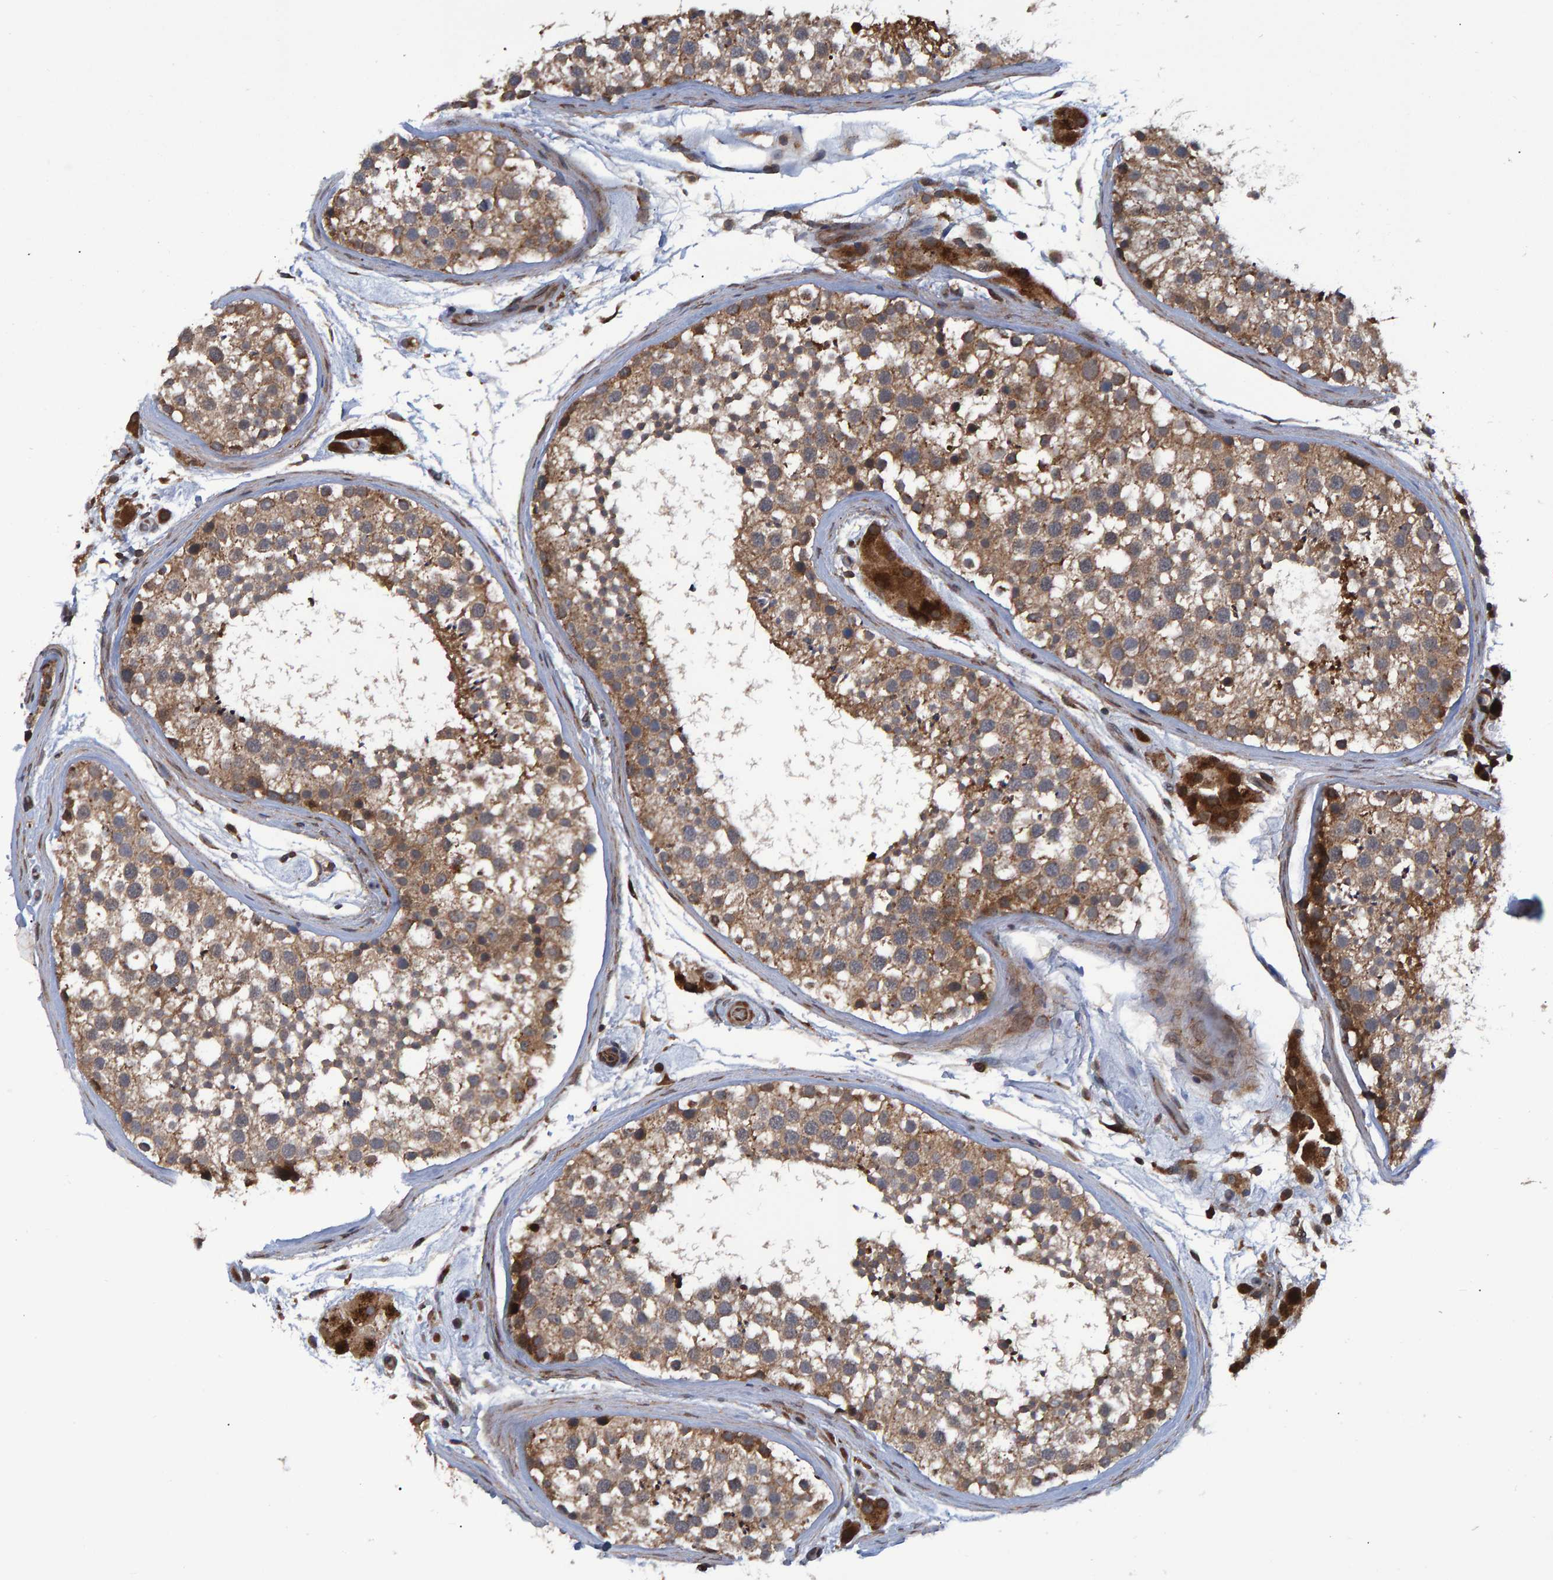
{"staining": {"intensity": "moderate", "quantity": ">75%", "location": "cytoplasmic/membranous"}, "tissue": "testis", "cell_type": "Cells in seminiferous ducts", "image_type": "normal", "snomed": [{"axis": "morphology", "description": "Normal tissue, NOS"}, {"axis": "topography", "description": "Testis"}], "caption": "Normal testis was stained to show a protein in brown. There is medium levels of moderate cytoplasmic/membranous staining in approximately >75% of cells in seminiferous ducts. (Stains: DAB in brown, nuclei in blue, Microscopy: brightfield microscopy at high magnification).", "gene": "ATP6V1H", "patient": {"sex": "male", "age": 46}}